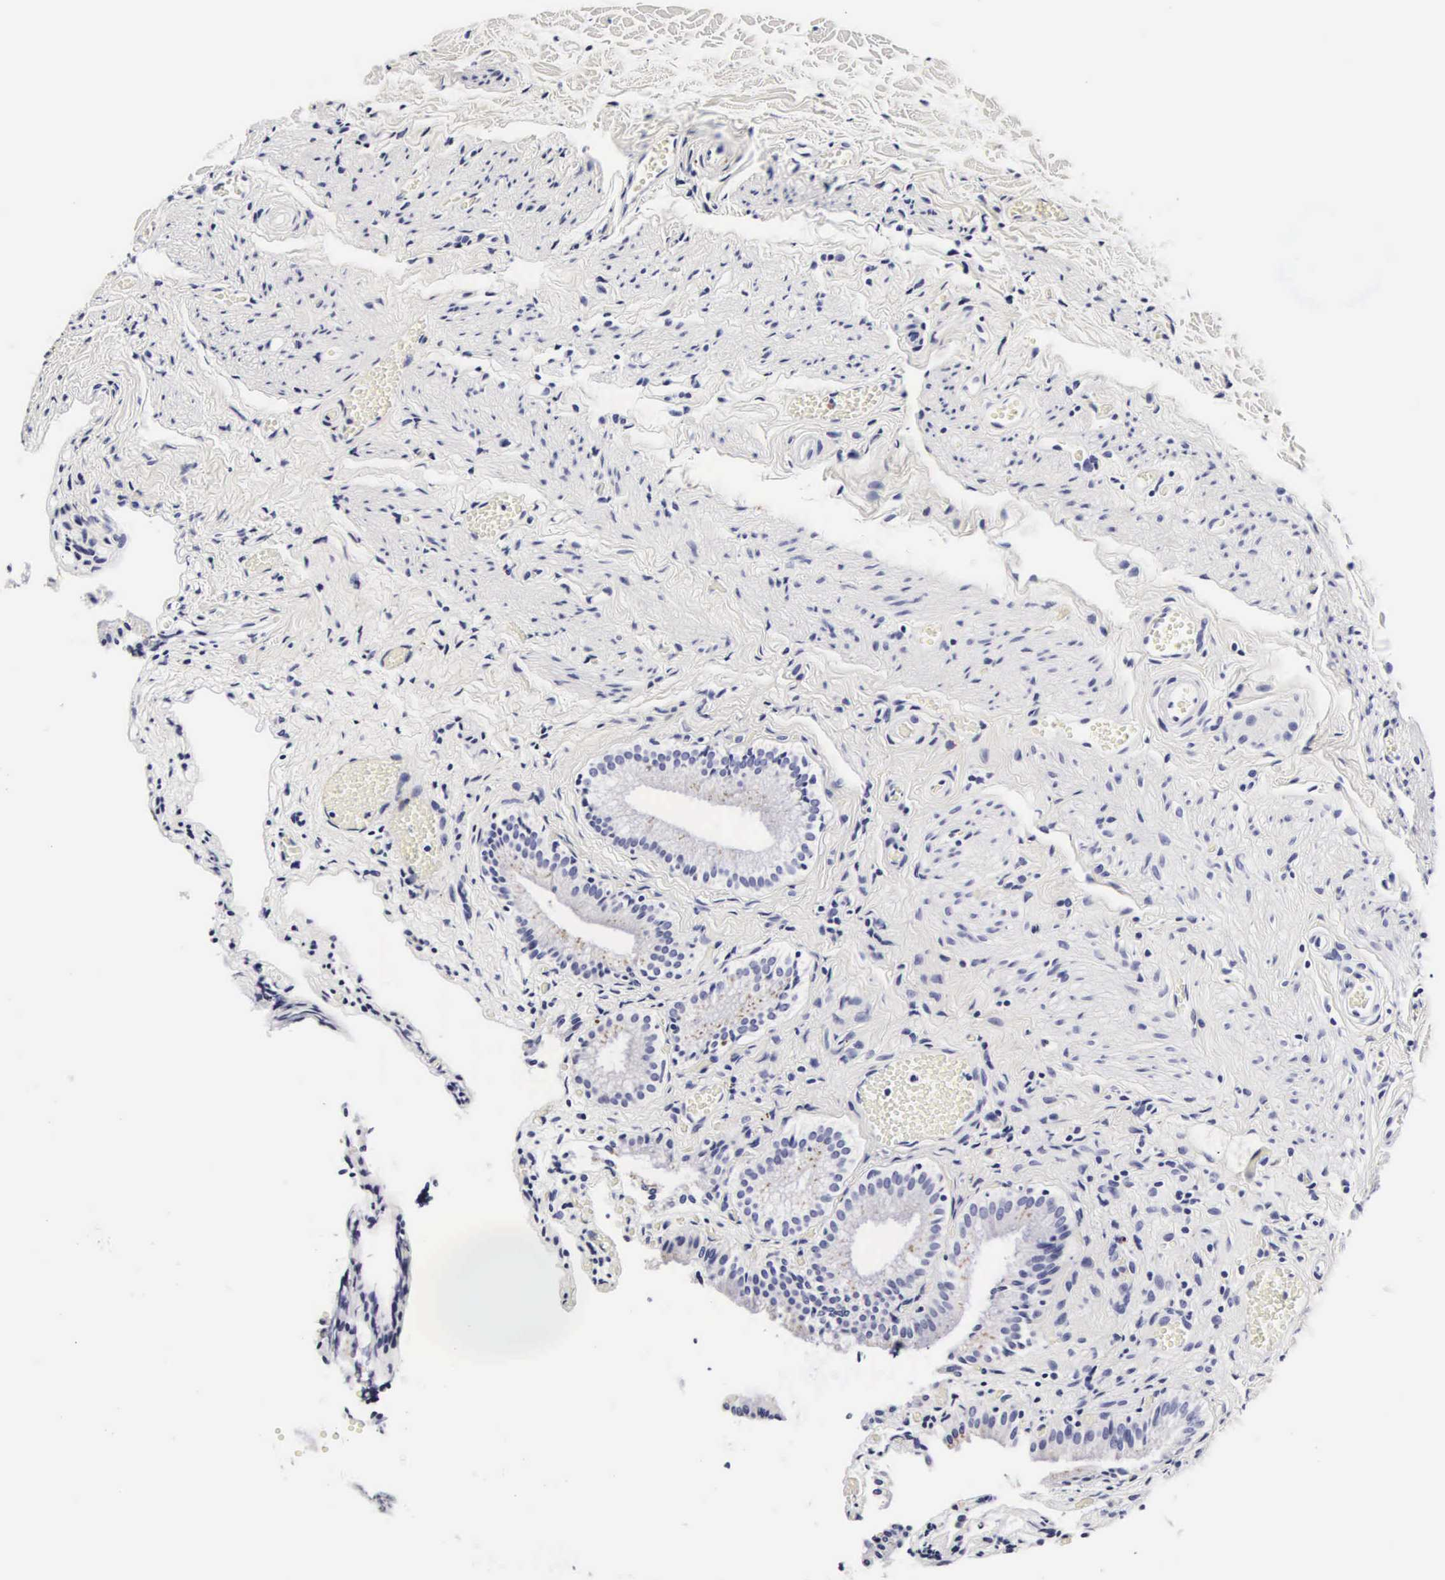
{"staining": {"intensity": "negative", "quantity": "none", "location": "none"}, "tissue": "gallbladder", "cell_type": "Glandular cells", "image_type": "normal", "snomed": [{"axis": "morphology", "description": "Normal tissue, NOS"}, {"axis": "topography", "description": "Gallbladder"}], "caption": "A histopathology image of gallbladder stained for a protein exhibits no brown staining in glandular cells. (Stains: DAB (3,3'-diaminobenzidine) IHC with hematoxylin counter stain, Microscopy: brightfield microscopy at high magnification).", "gene": "RNASE6", "patient": {"sex": "female", "age": 44}}